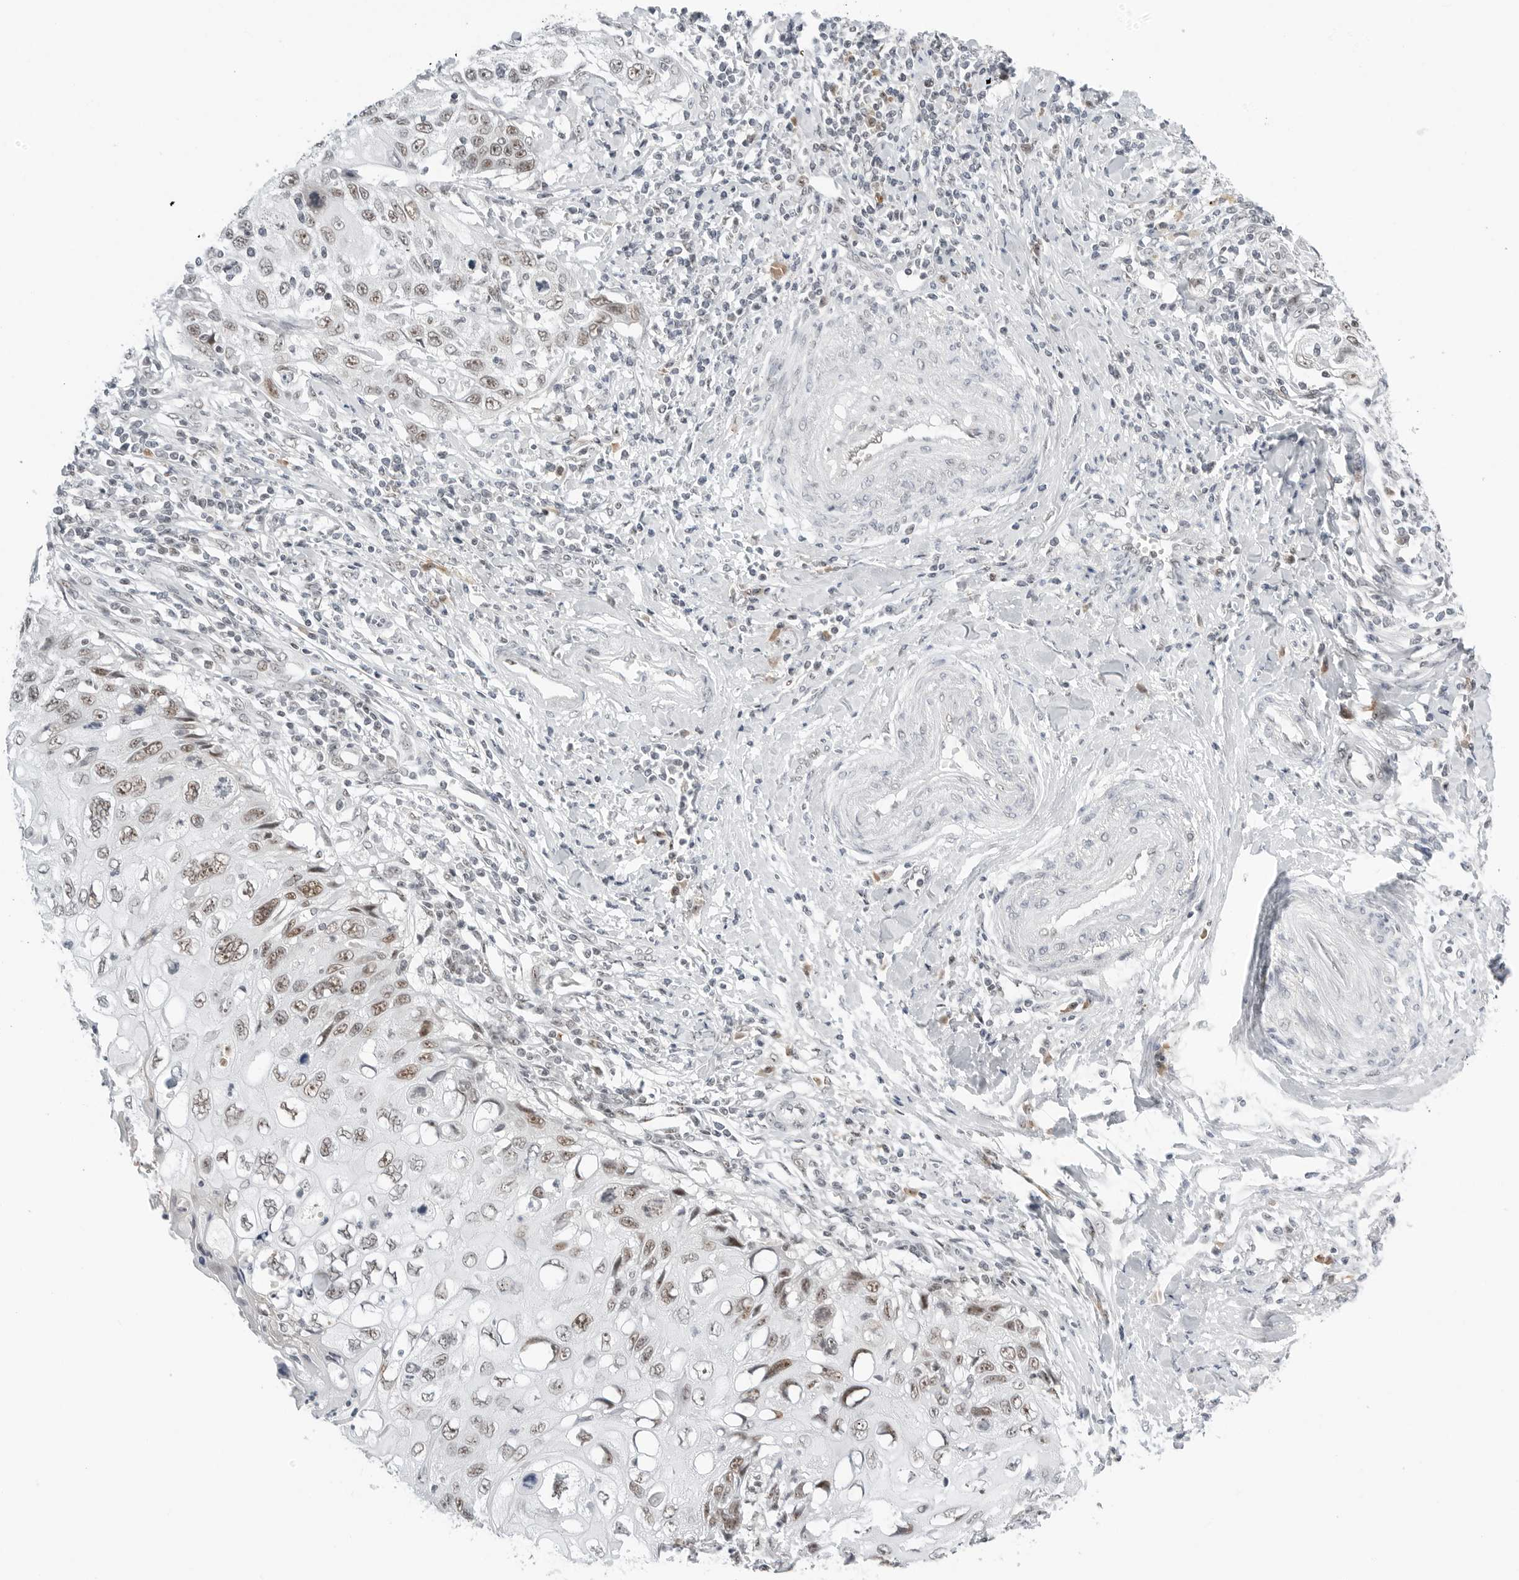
{"staining": {"intensity": "moderate", "quantity": "25%-75%", "location": "nuclear"}, "tissue": "cervical cancer", "cell_type": "Tumor cells", "image_type": "cancer", "snomed": [{"axis": "morphology", "description": "Squamous cell carcinoma, NOS"}, {"axis": "topography", "description": "Cervix"}], "caption": "A brown stain labels moderate nuclear staining of a protein in cervical cancer (squamous cell carcinoma) tumor cells.", "gene": "WRAP53", "patient": {"sex": "female", "age": 70}}